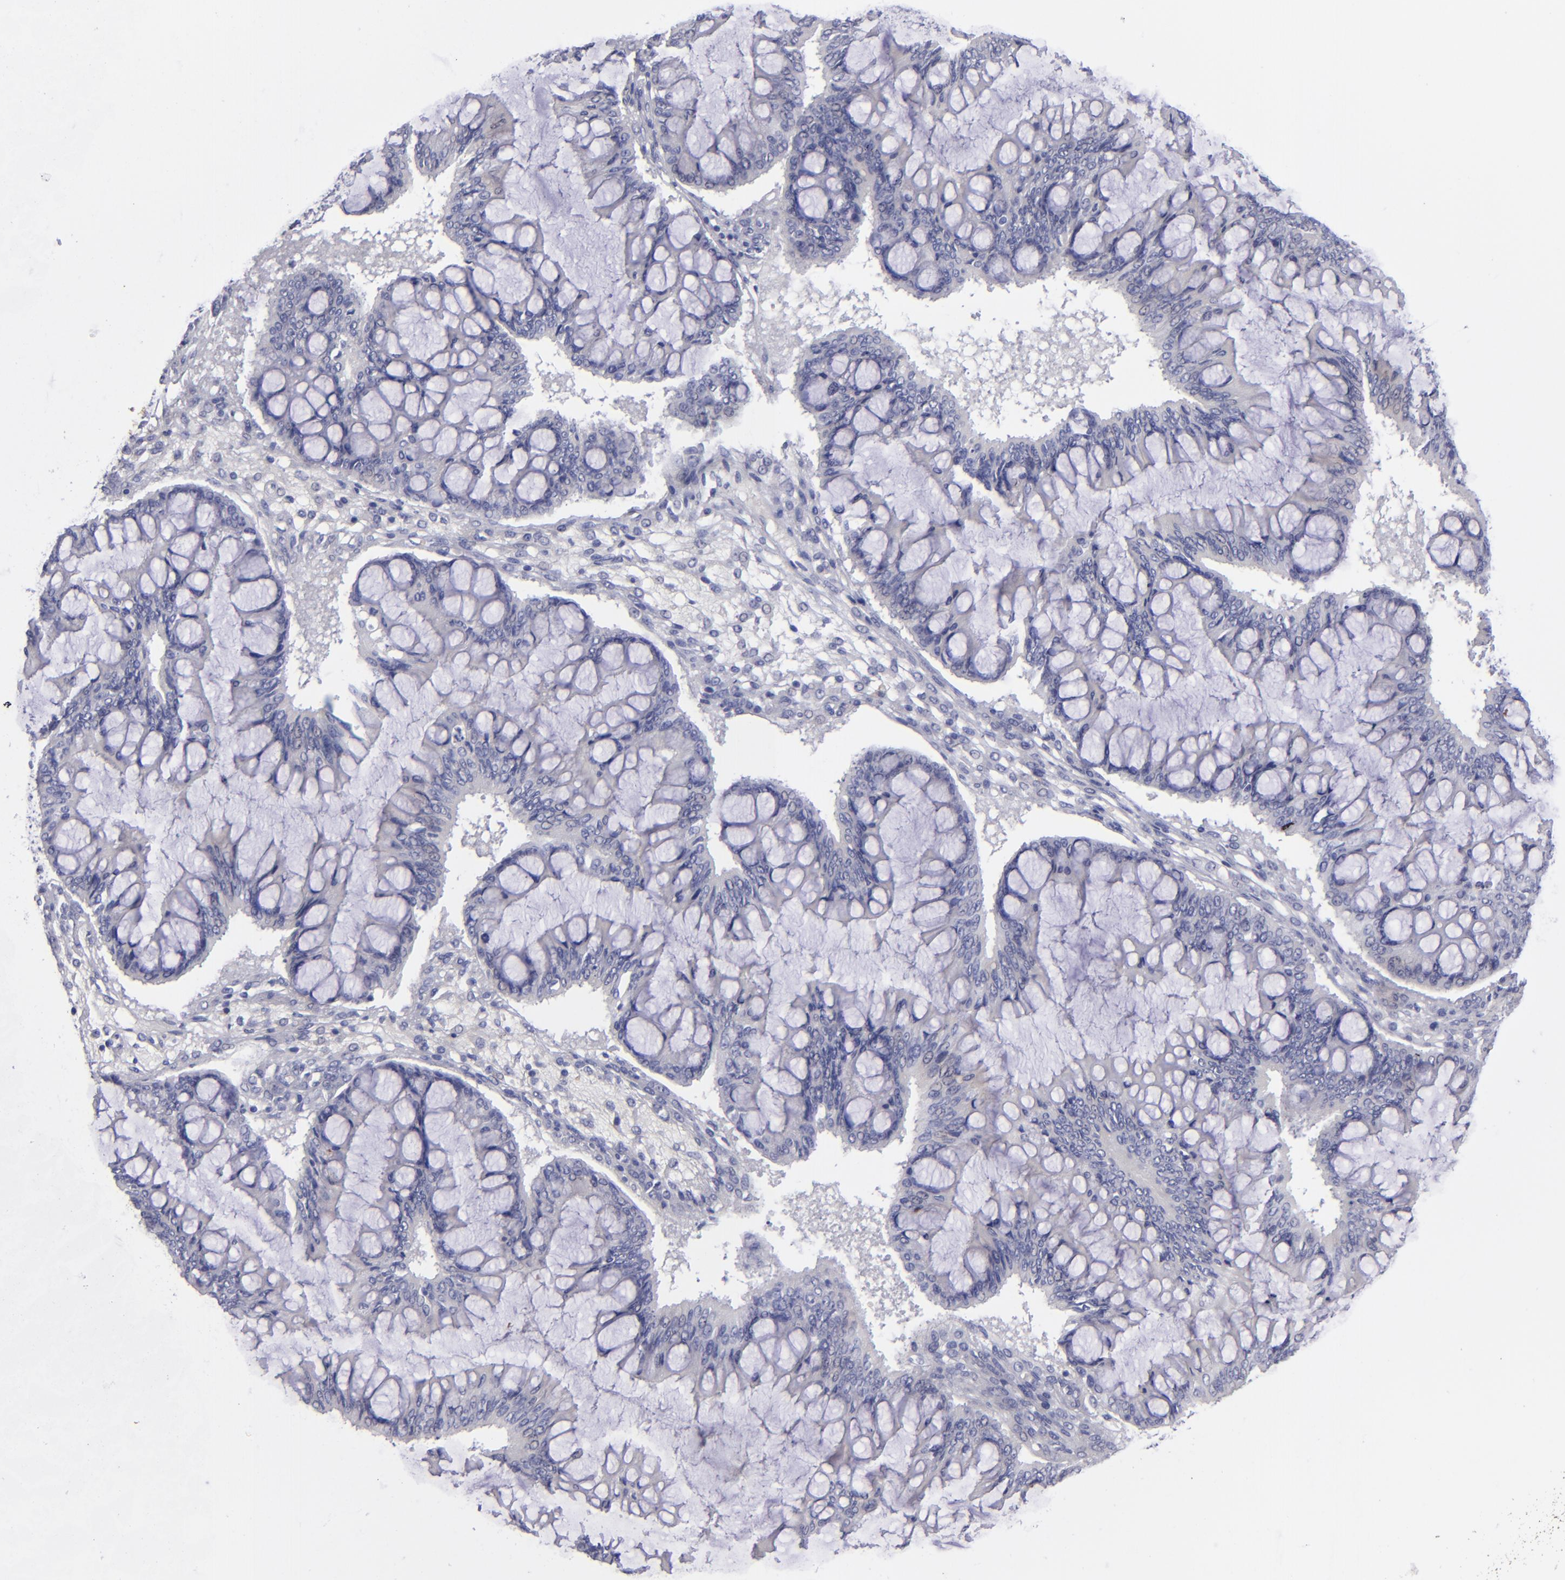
{"staining": {"intensity": "negative", "quantity": "none", "location": "none"}, "tissue": "ovarian cancer", "cell_type": "Tumor cells", "image_type": "cancer", "snomed": [{"axis": "morphology", "description": "Cystadenocarcinoma, mucinous, NOS"}, {"axis": "topography", "description": "Ovary"}], "caption": "Photomicrograph shows no significant protein staining in tumor cells of ovarian mucinous cystadenocarcinoma.", "gene": "CD22", "patient": {"sex": "female", "age": 73}}